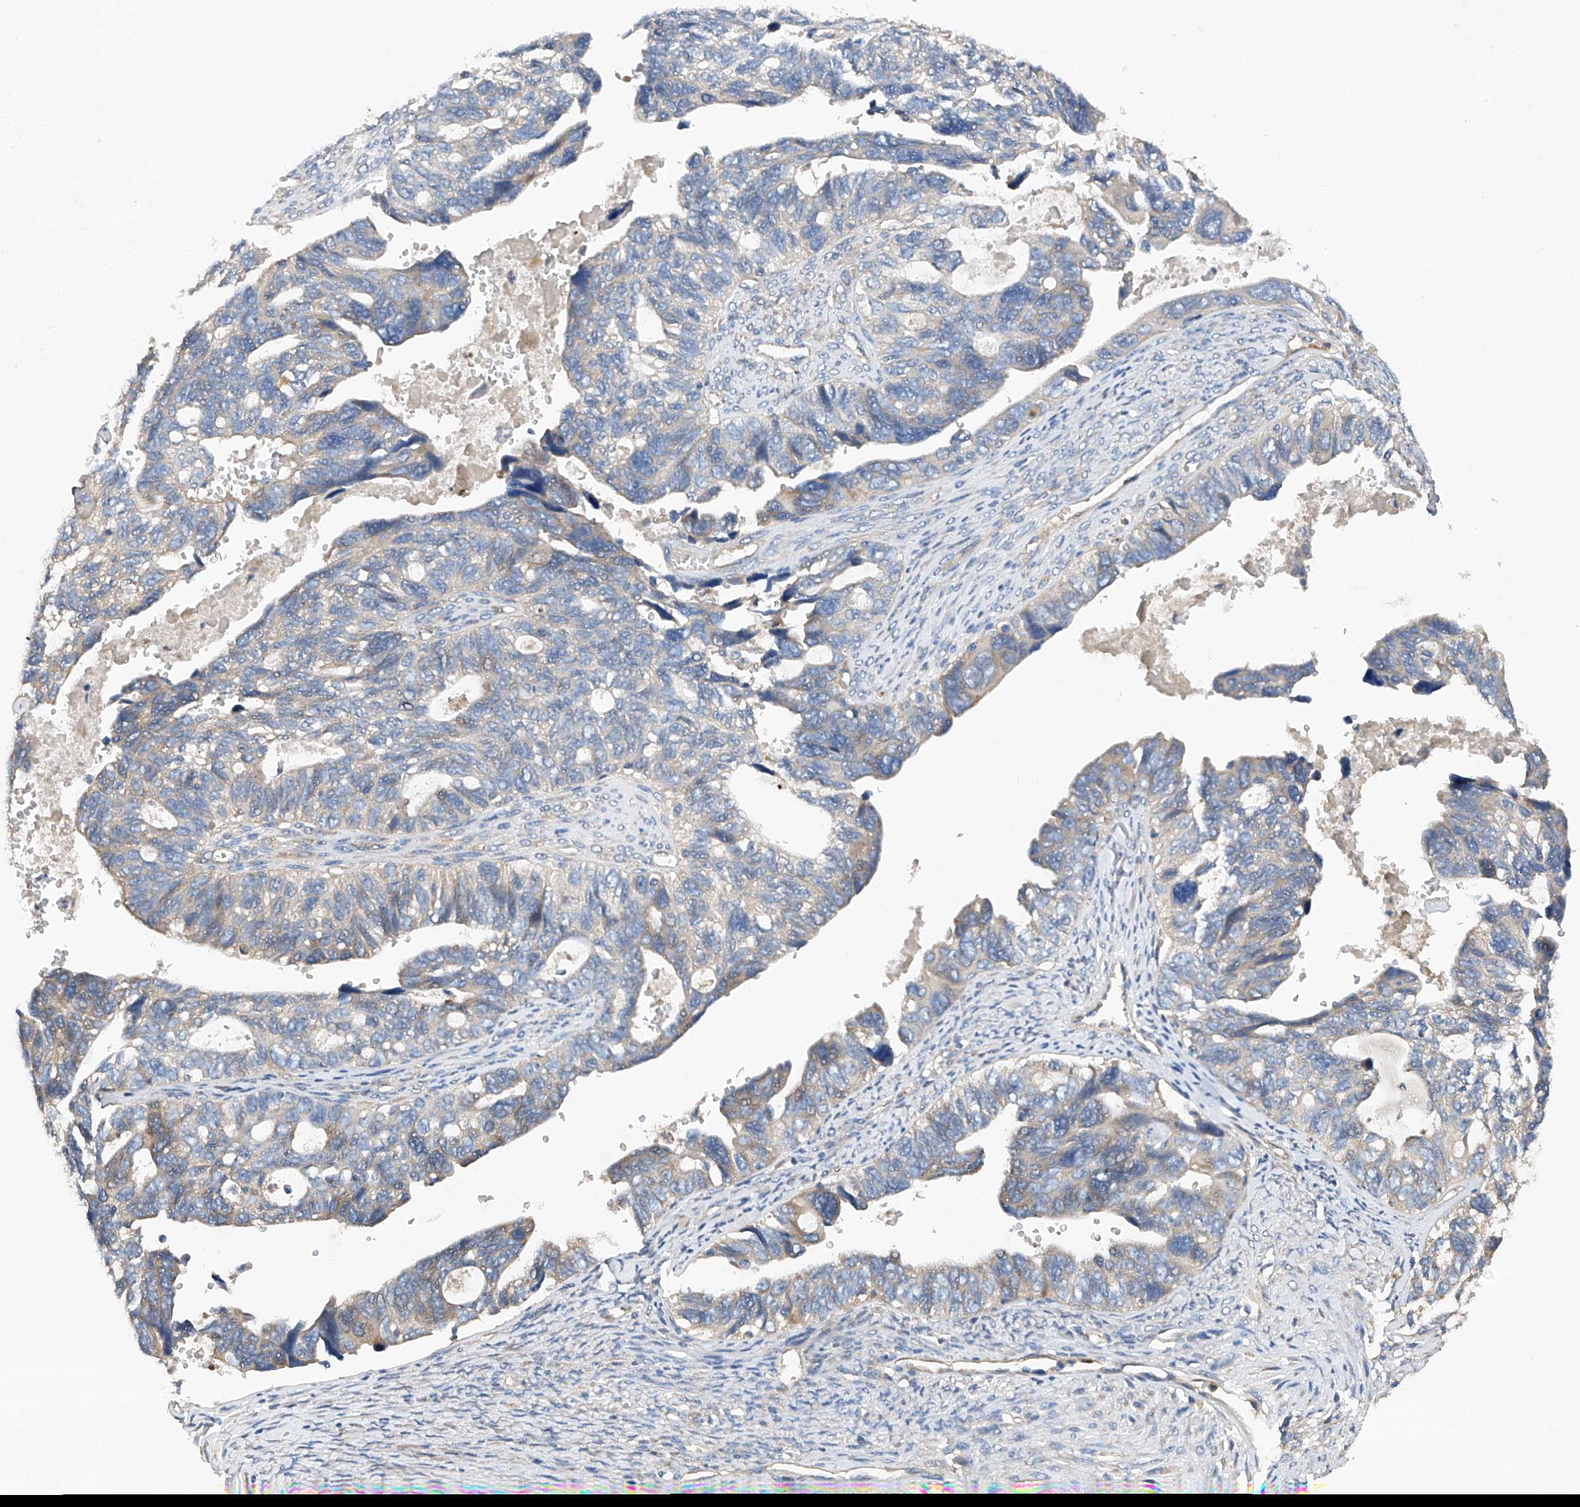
{"staining": {"intensity": "weak", "quantity": "25%-75%", "location": "cytoplasmic/membranous"}, "tissue": "ovarian cancer", "cell_type": "Tumor cells", "image_type": "cancer", "snomed": [{"axis": "morphology", "description": "Cystadenocarcinoma, serous, NOS"}, {"axis": "topography", "description": "Ovary"}], "caption": "A histopathology image of ovarian serous cystadenocarcinoma stained for a protein demonstrates weak cytoplasmic/membranous brown staining in tumor cells. The protein is stained brown, and the nuclei are stained in blue (DAB (3,3'-diaminobenzidine) IHC with brightfield microscopy, high magnification).", "gene": "PTK2", "patient": {"sex": "female", "age": 79}}